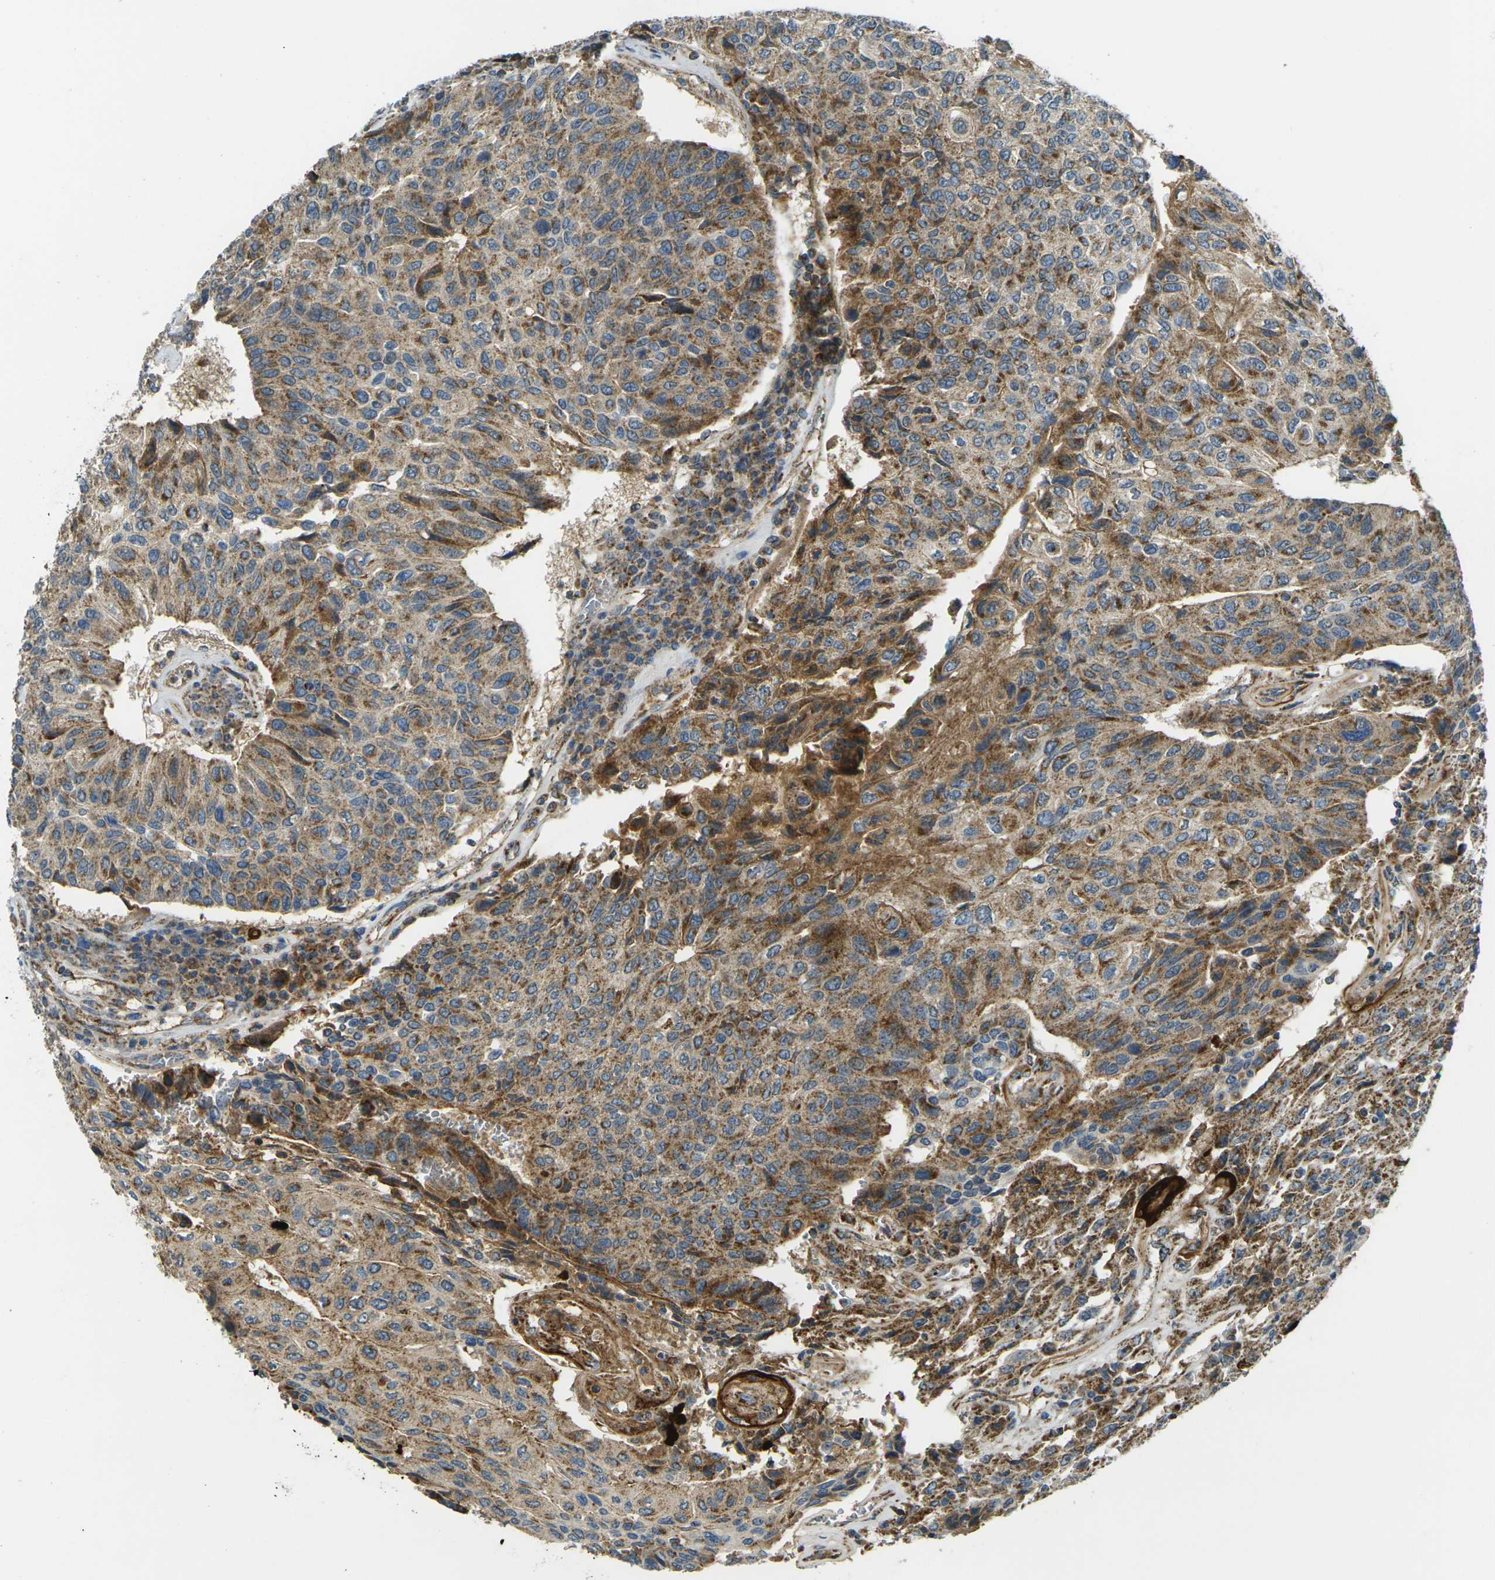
{"staining": {"intensity": "moderate", "quantity": ">75%", "location": "cytoplasmic/membranous"}, "tissue": "urothelial cancer", "cell_type": "Tumor cells", "image_type": "cancer", "snomed": [{"axis": "morphology", "description": "Urothelial carcinoma, High grade"}, {"axis": "topography", "description": "Urinary bladder"}], "caption": "Immunohistochemistry of human urothelial cancer demonstrates medium levels of moderate cytoplasmic/membranous expression in approximately >75% of tumor cells.", "gene": "IGF1R", "patient": {"sex": "male", "age": 66}}